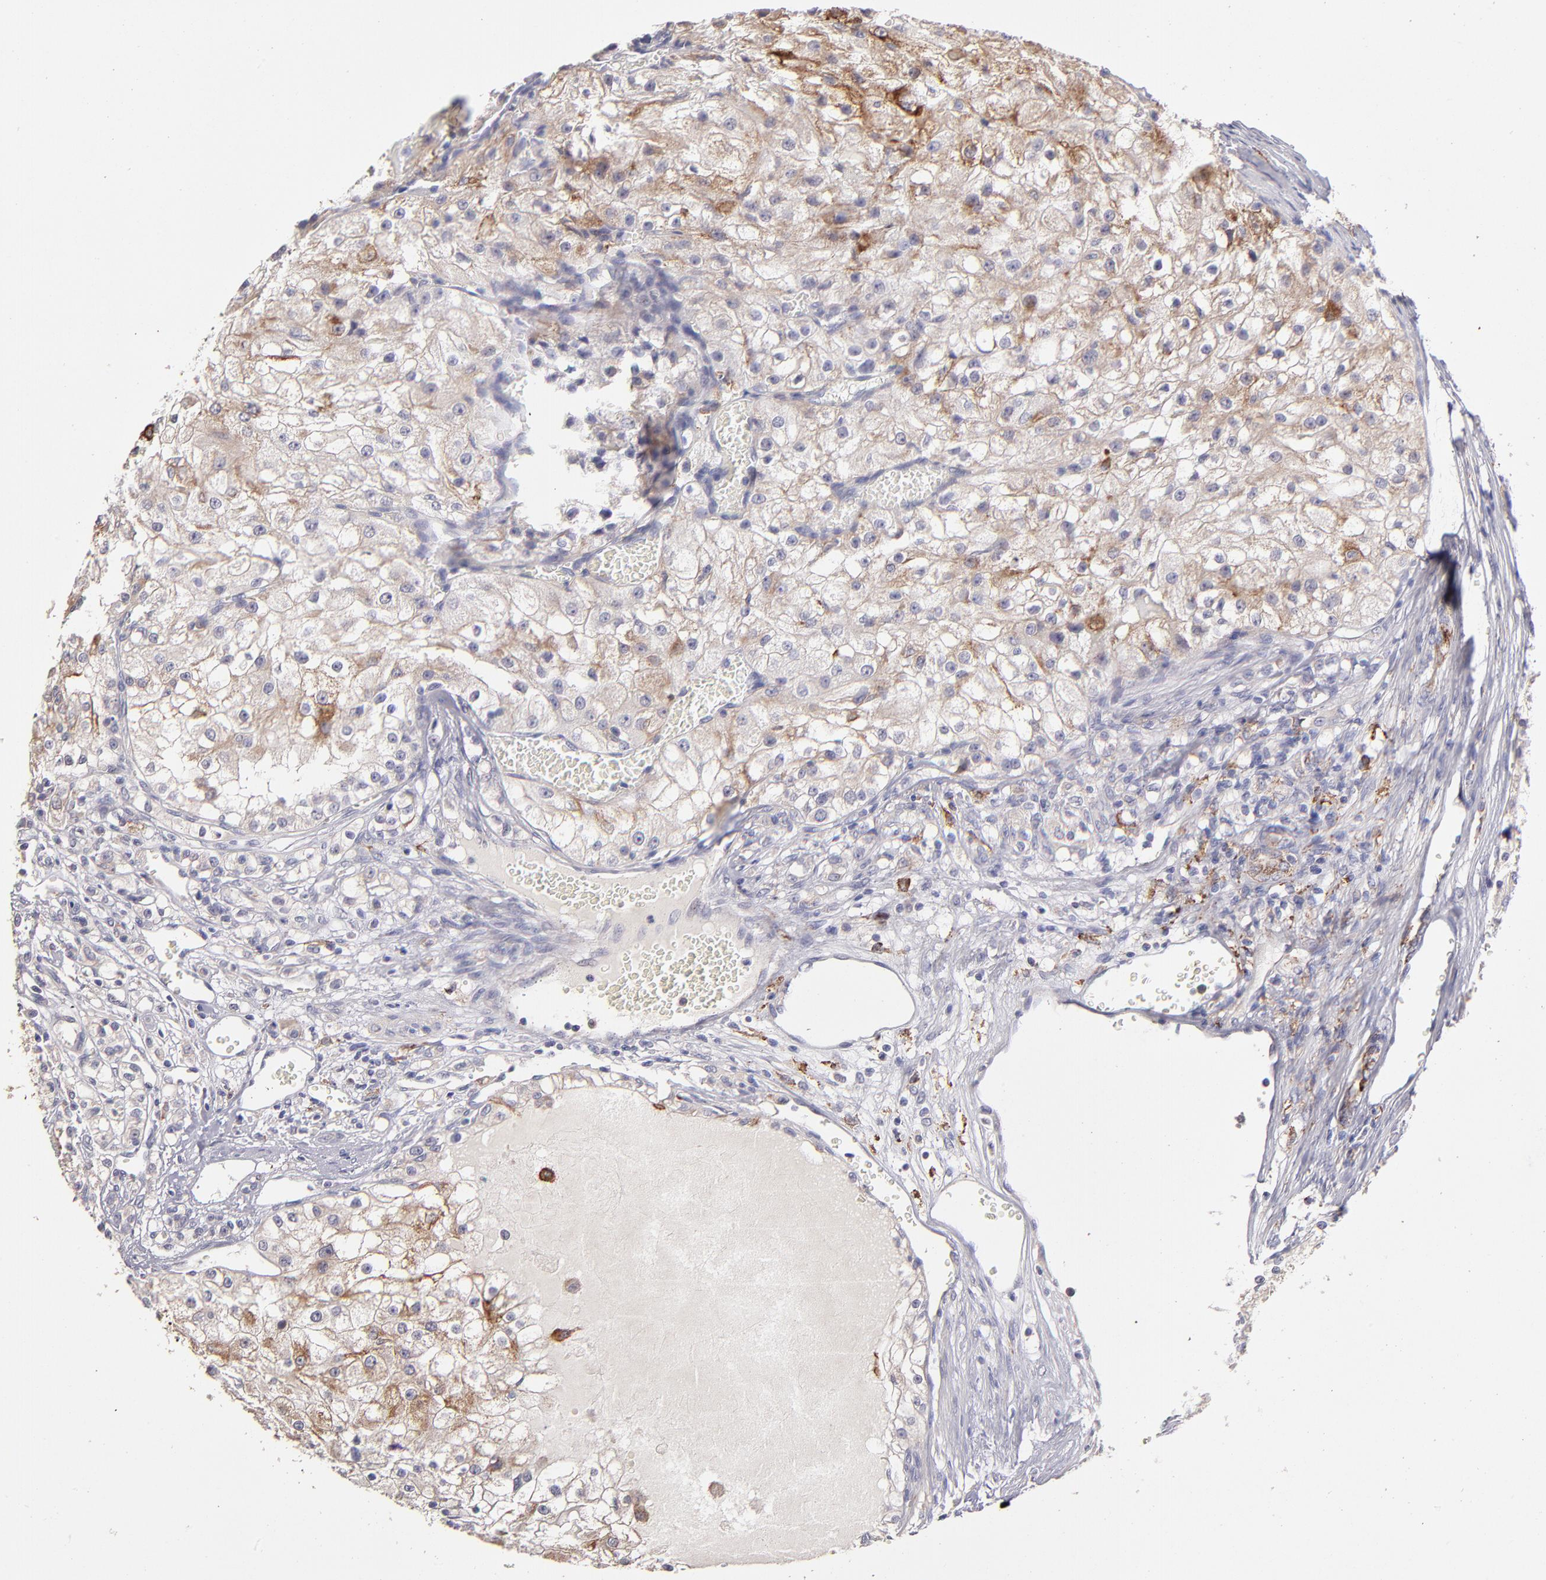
{"staining": {"intensity": "moderate", "quantity": ">75%", "location": "cytoplasmic/membranous"}, "tissue": "renal cancer", "cell_type": "Tumor cells", "image_type": "cancer", "snomed": [{"axis": "morphology", "description": "Adenocarcinoma, NOS"}, {"axis": "topography", "description": "Kidney"}], "caption": "A histopathology image of renal cancer stained for a protein demonstrates moderate cytoplasmic/membranous brown staining in tumor cells. The protein is shown in brown color, while the nuclei are stained blue.", "gene": "GLDC", "patient": {"sex": "female", "age": 74}}